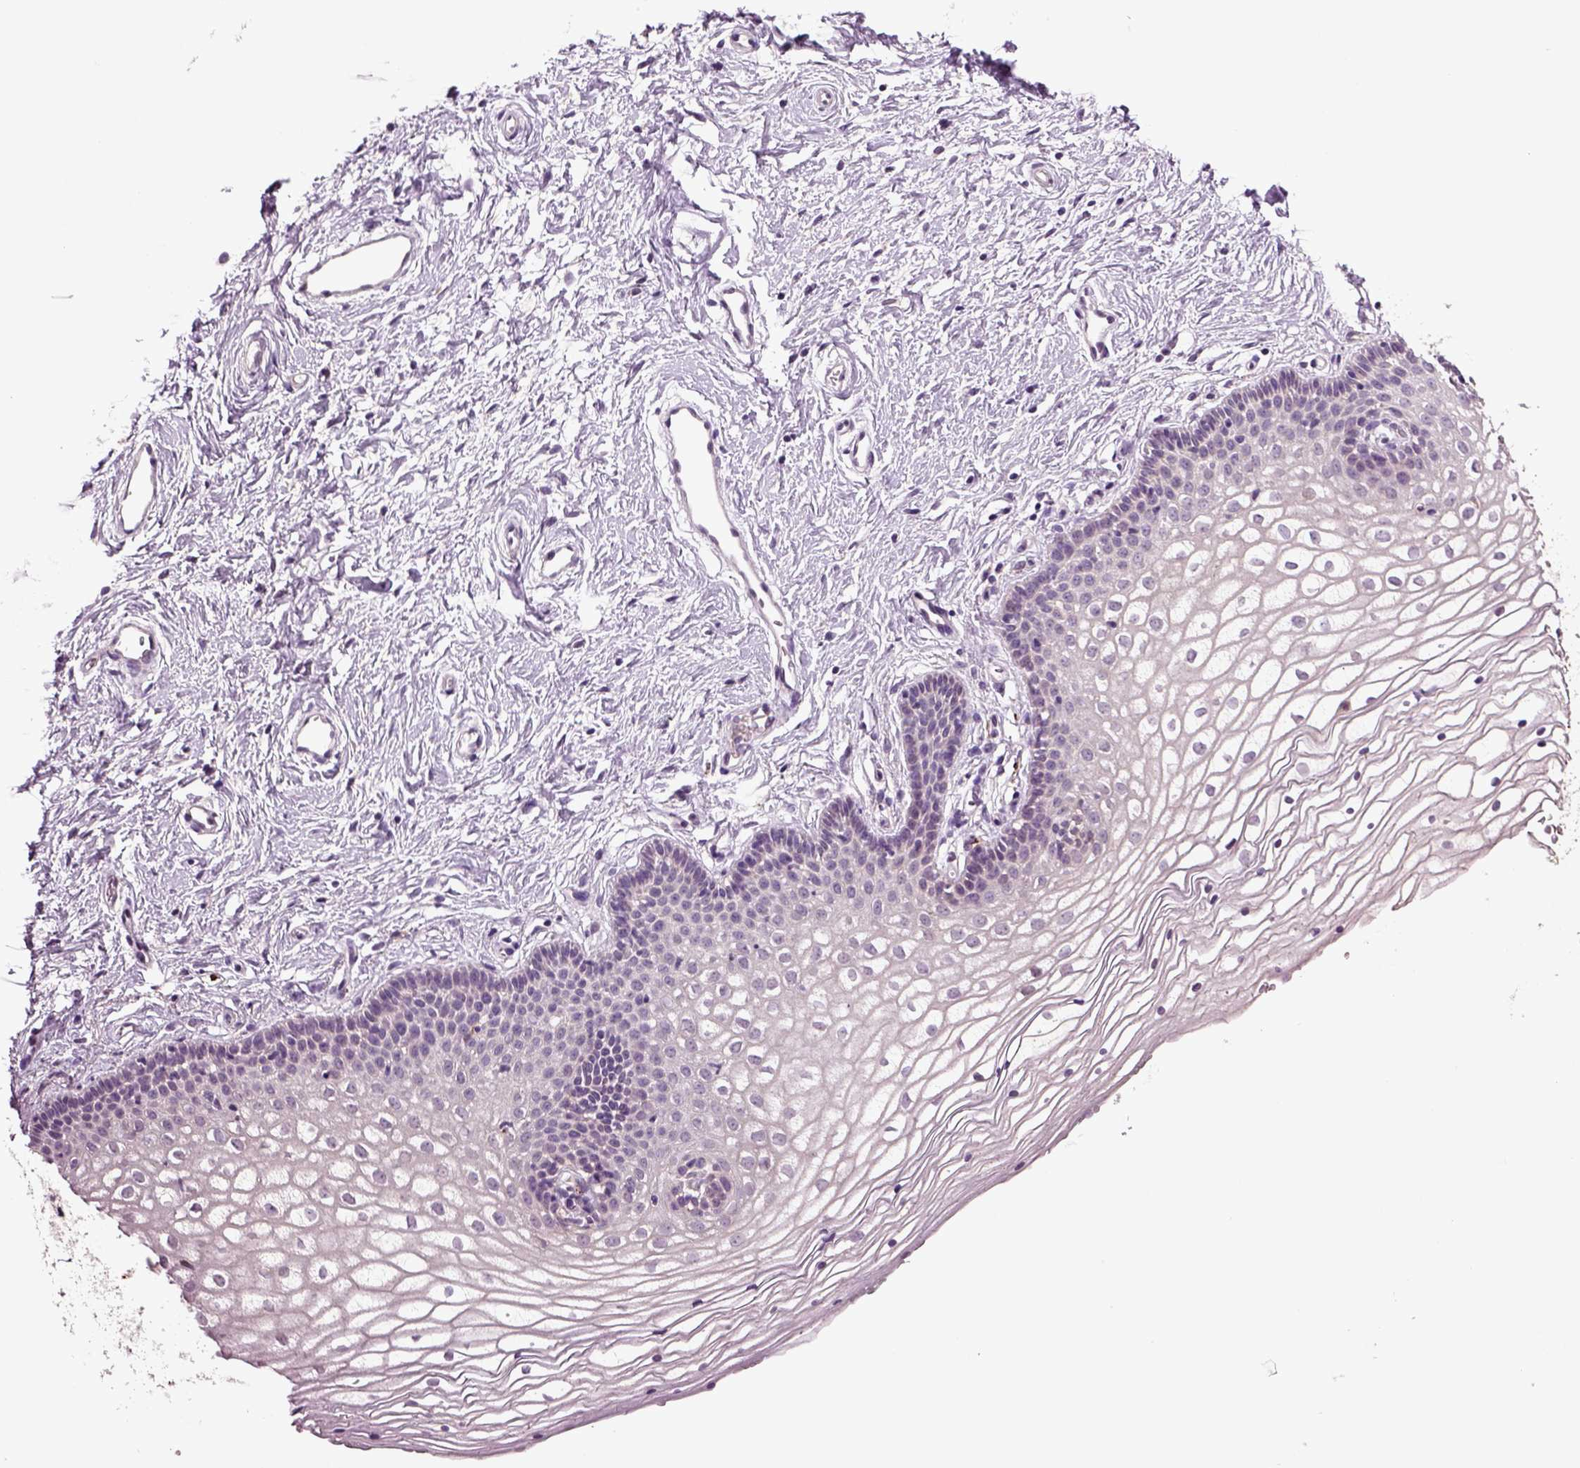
{"staining": {"intensity": "negative", "quantity": "none", "location": "none"}, "tissue": "vagina", "cell_type": "Squamous epithelial cells", "image_type": "normal", "snomed": [{"axis": "morphology", "description": "Normal tissue, NOS"}, {"axis": "topography", "description": "Vagina"}], "caption": "Histopathology image shows no protein staining in squamous epithelial cells of unremarkable vagina. (DAB (3,3'-diaminobenzidine) immunohistochemistry visualized using brightfield microscopy, high magnification).", "gene": "SLC17A6", "patient": {"sex": "female", "age": 36}}